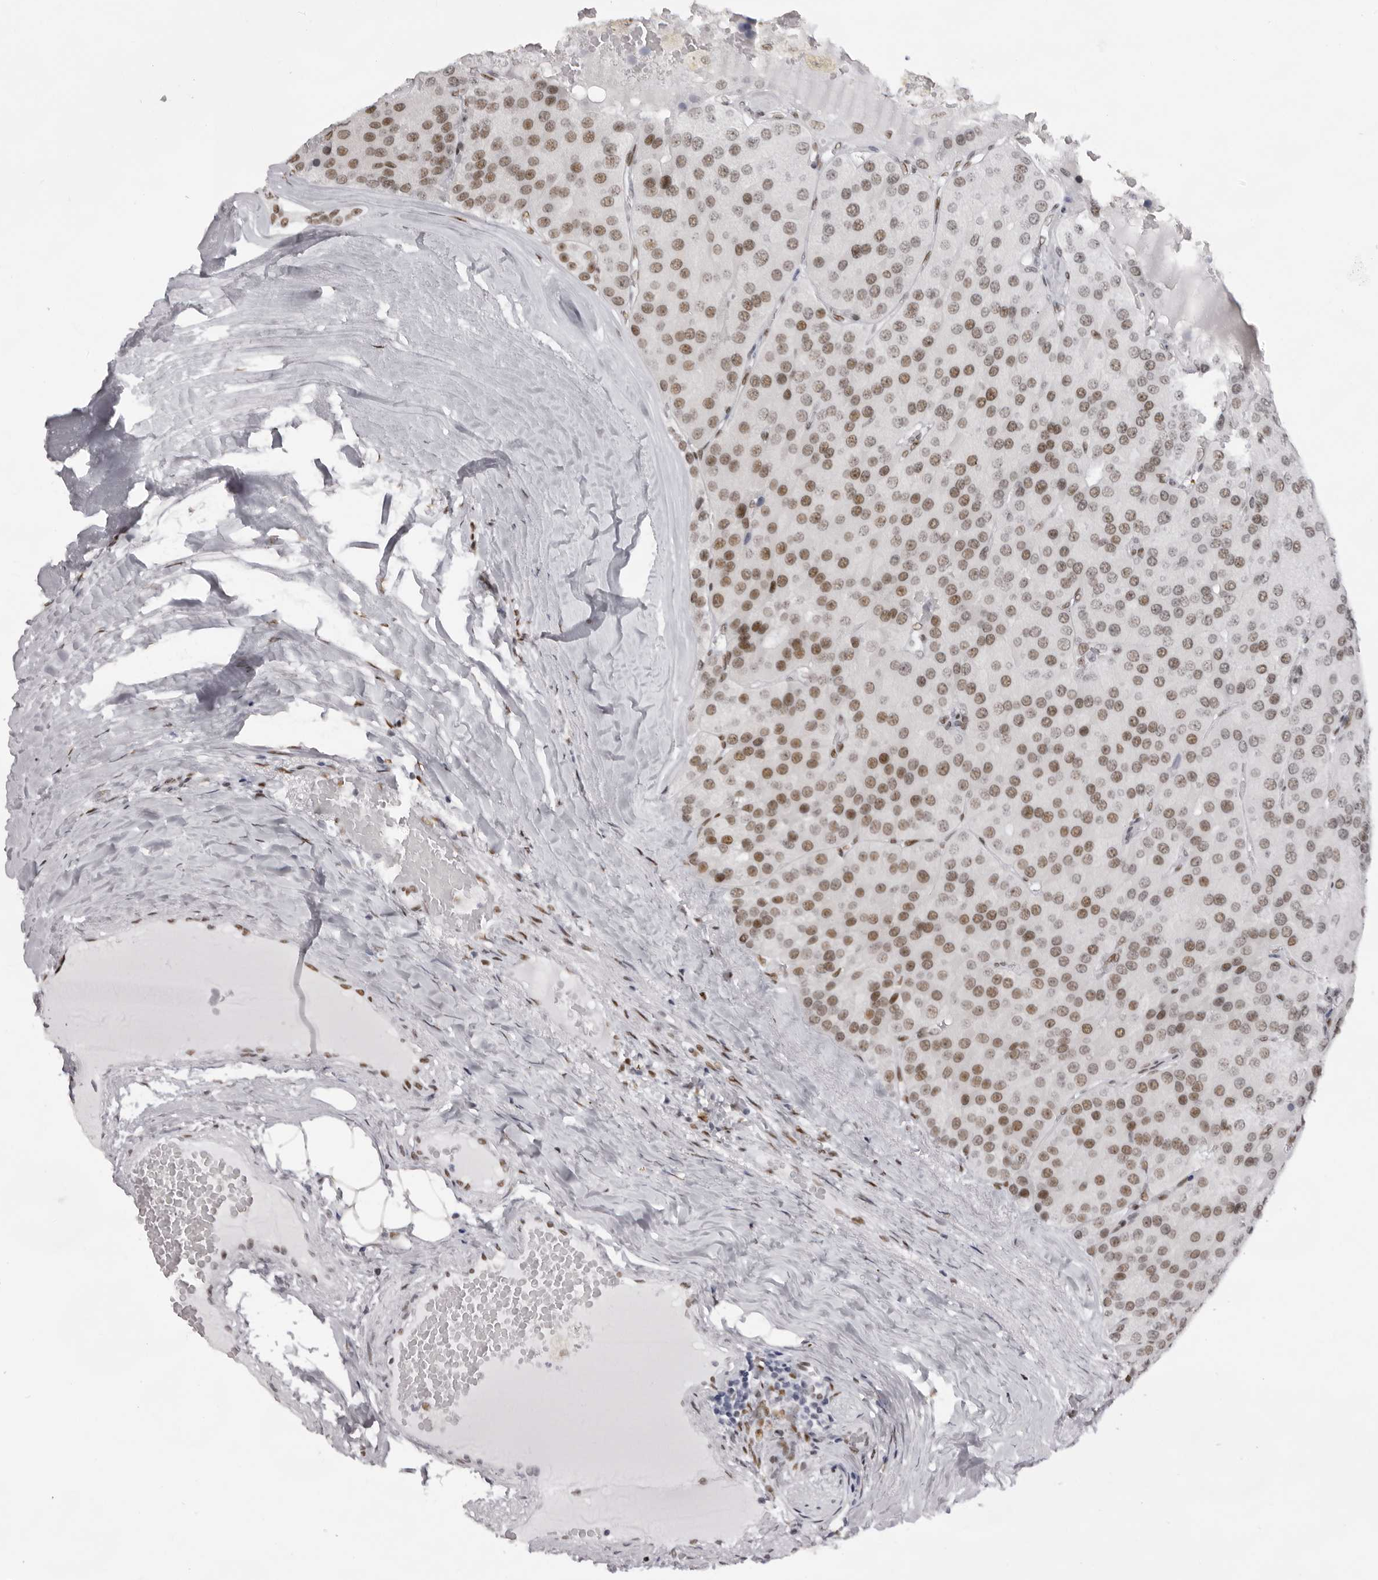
{"staining": {"intensity": "moderate", "quantity": "25%-75%", "location": "nuclear"}, "tissue": "parathyroid gland", "cell_type": "Glandular cells", "image_type": "normal", "snomed": [{"axis": "morphology", "description": "Normal tissue, NOS"}, {"axis": "morphology", "description": "Adenoma, NOS"}, {"axis": "topography", "description": "Parathyroid gland"}], "caption": "Immunohistochemistry histopathology image of normal human parathyroid gland stained for a protein (brown), which demonstrates medium levels of moderate nuclear positivity in approximately 25%-75% of glandular cells.", "gene": "IRF2BP2", "patient": {"sex": "female", "age": 86}}